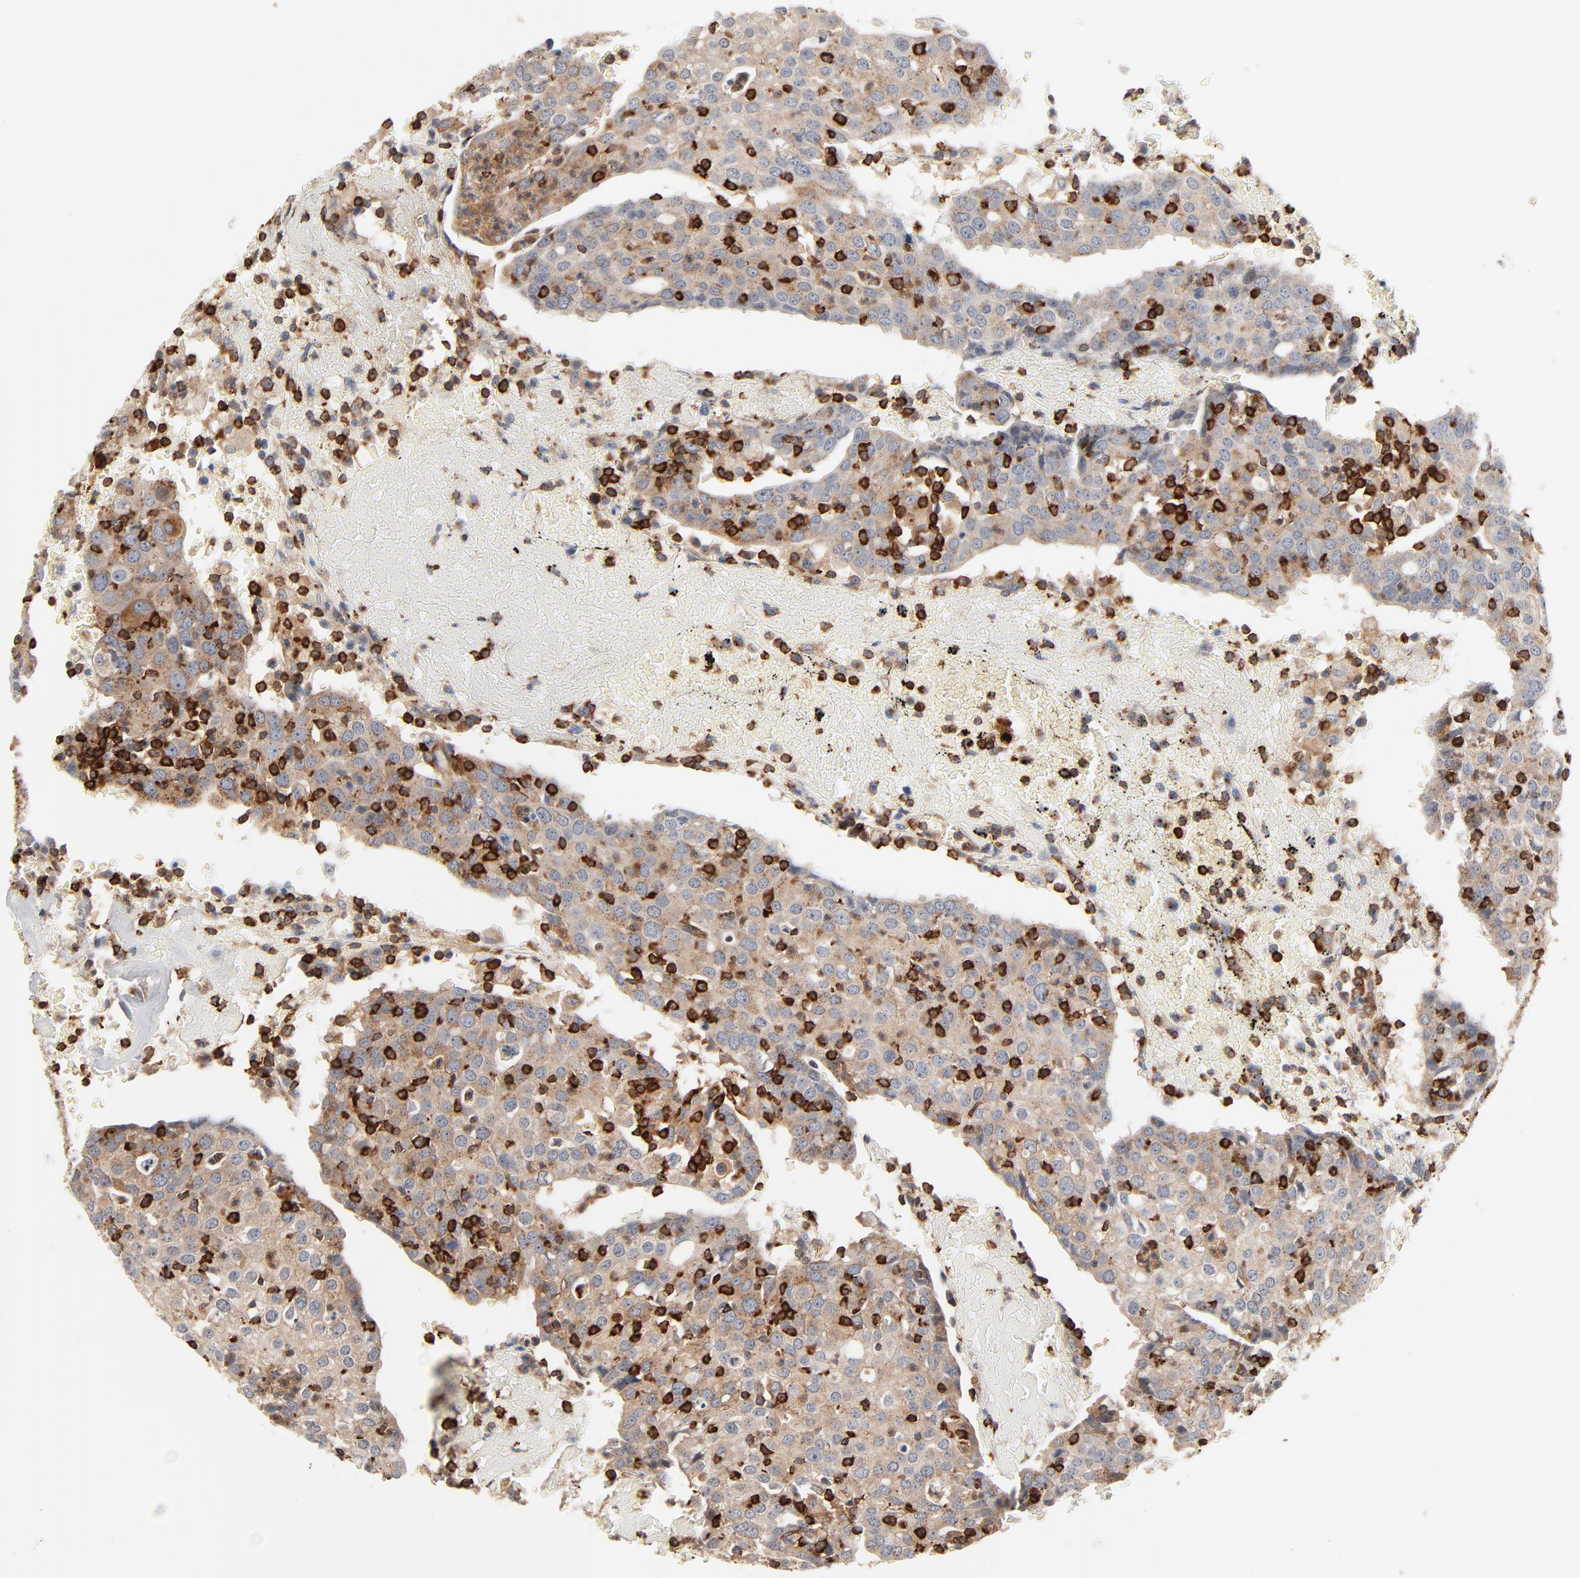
{"staining": {"intensity": "weak", "quantity": ">75%", "location": "cytoplasmic/membranous"}, "tissue": "head and neck cancer", "cell_type": "Tumor cells", "image_type": "cancer", "snomed": [{"axis": "morphology", "description": "Adenocarcinoma, NOS"}, {"axis": "topography", "description": "Salivary gland"}, {"axis": "topography", "description": "Head-Neck"}], "caption": "Protein expression analysis of head and neck cancer (adenocarcinoma) exhibits weak cytoplasmic/membranous staining in about >75% of tumor cells.", "gene": "SH3KBP1", "patient": {"sex": "female", "age": 65}}